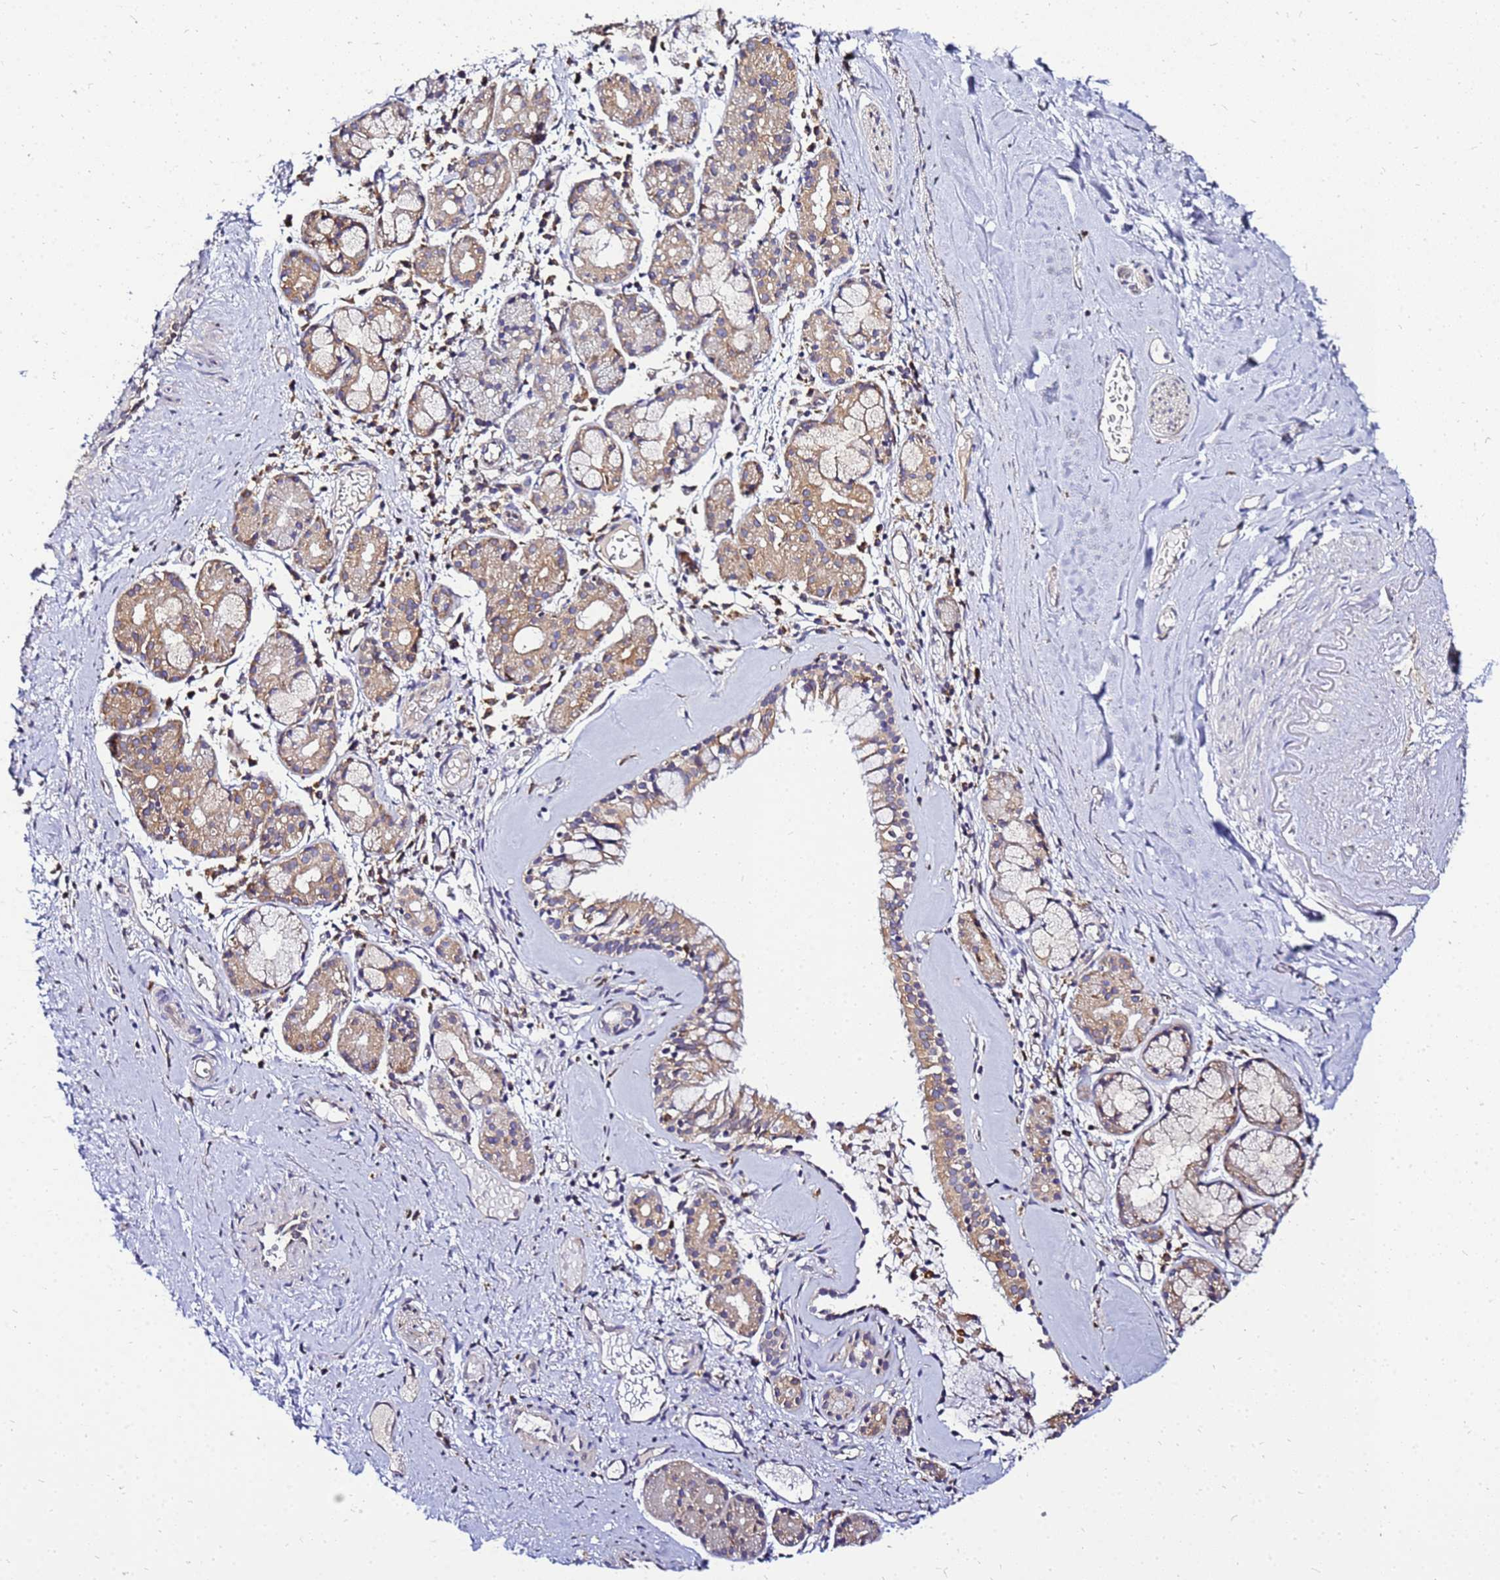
{"staining": {"intensity": "moderate", "quantity": ">75%", "location": "cytoplasmic/membranous"}, "tissue": "nasopharynx", "cell_type": "Respiratory epithelial cells", "image_type": "normal", "snomed": [{"axis": "morphology", "description": "Normal tissue, NOS"}, {"axis": "topography", "description": "Nasopharynx"}], "caption": "The photomicrograph demonstrates staining of benign nasopharynx, revealing moderate cytoplasmic/membranous protein positivity (brown color) within respiratory epithelial cells. (Brightfield microscopy of DAB IHC at high magnification).", "gene": "ADPGK", "patient": {"sex": "male", "age": 82}}